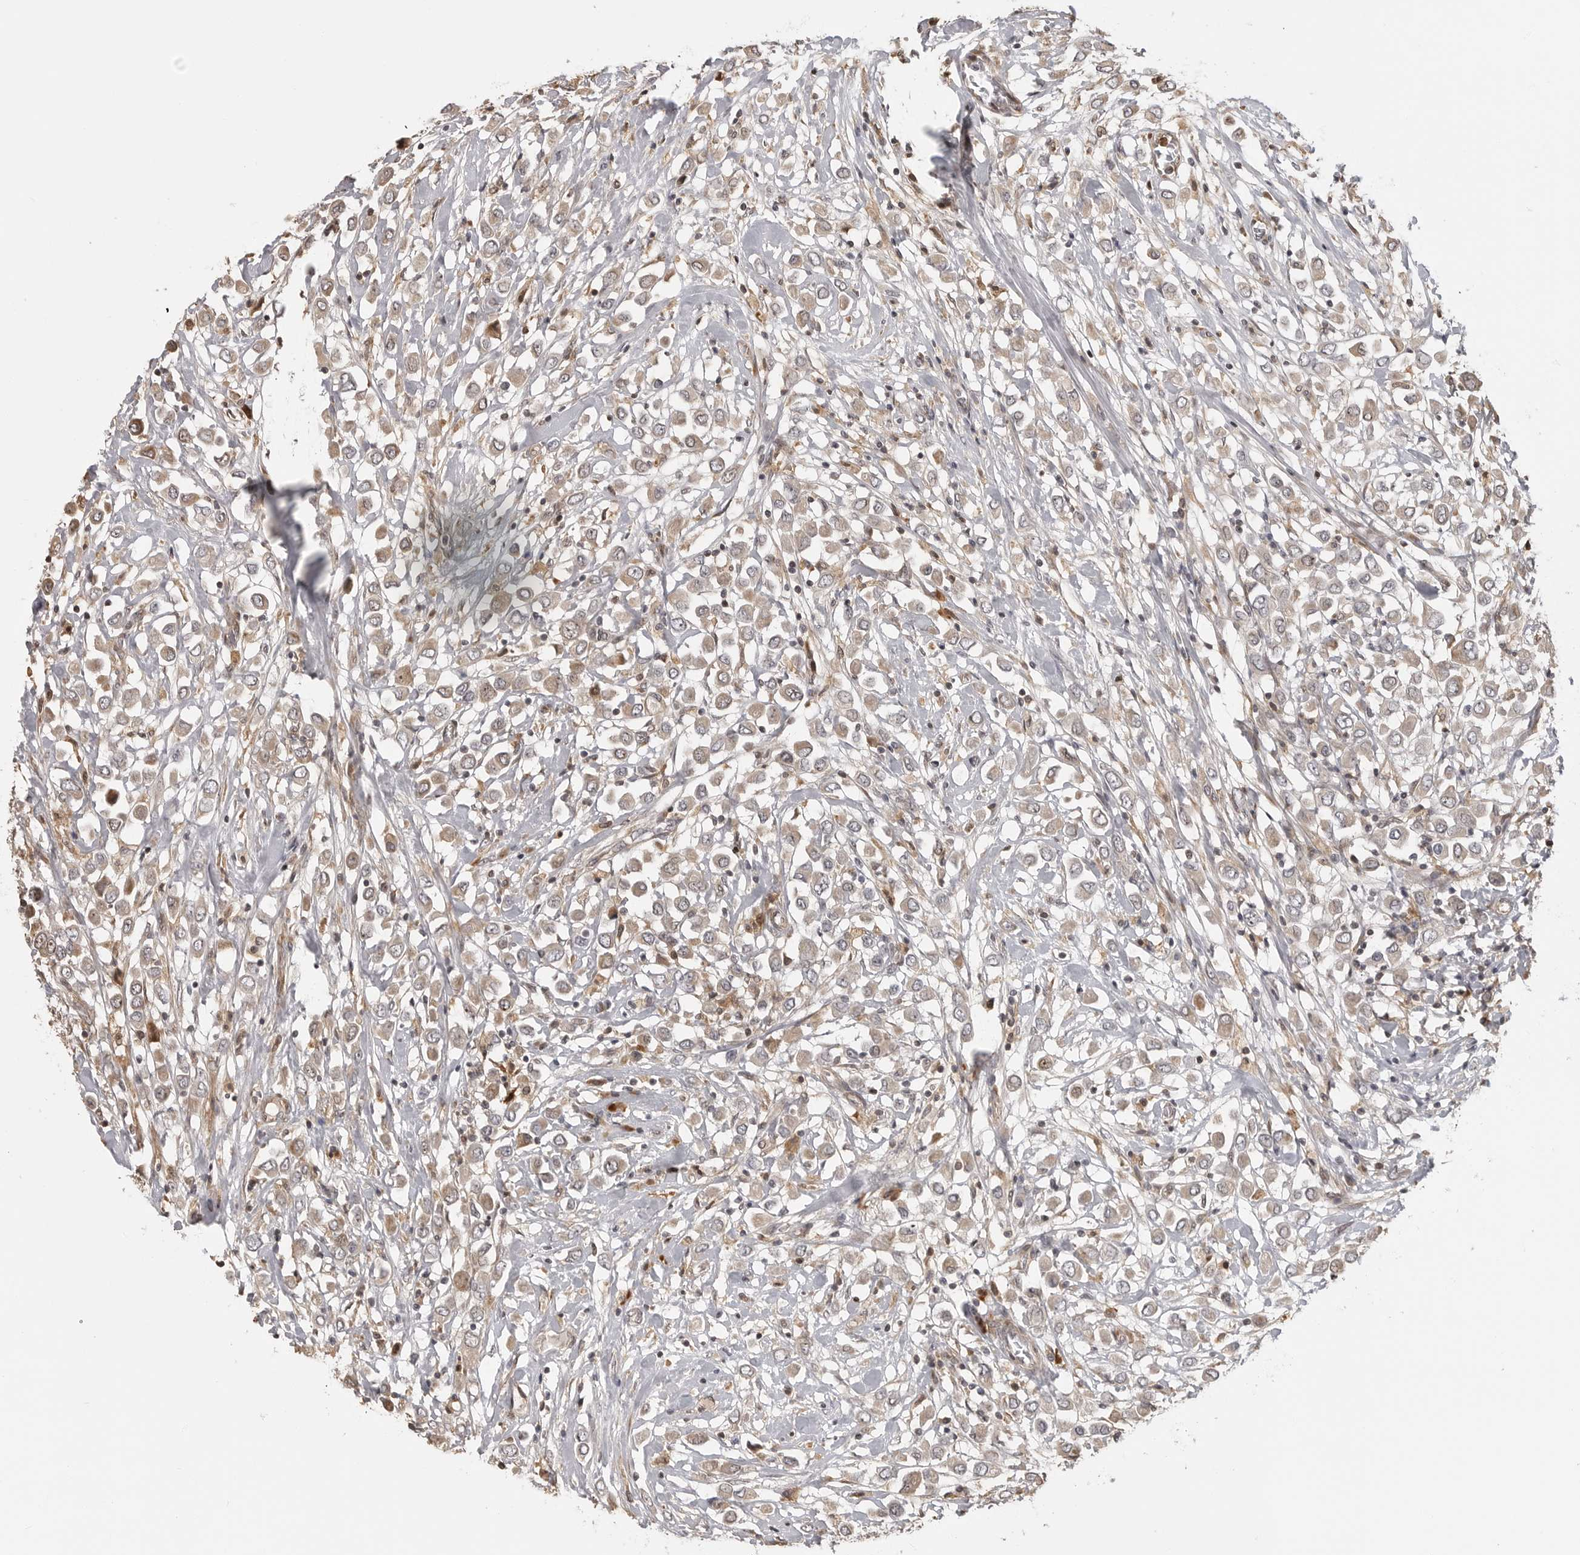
{"staining": {"intensity": "weak", "quantity": ">75%", "location": "cytoplasmic/membranous"}, "tissue": "breast cancer", "cell_type": "Tumor cells", "image_type": "cancer", "snomed": [{"axis": "morphology", "description": "Duct carcinoma"}, {"axis": "topography", "description": "Breast"}], "caption": "Breast cancer stained with DAB IHC exhibits low levels of weak cytoplasmic/membranous positivity in about >75% of tumor cells.", "gene": "IDO1", "patient": {"sex": "female", "age": 61}}